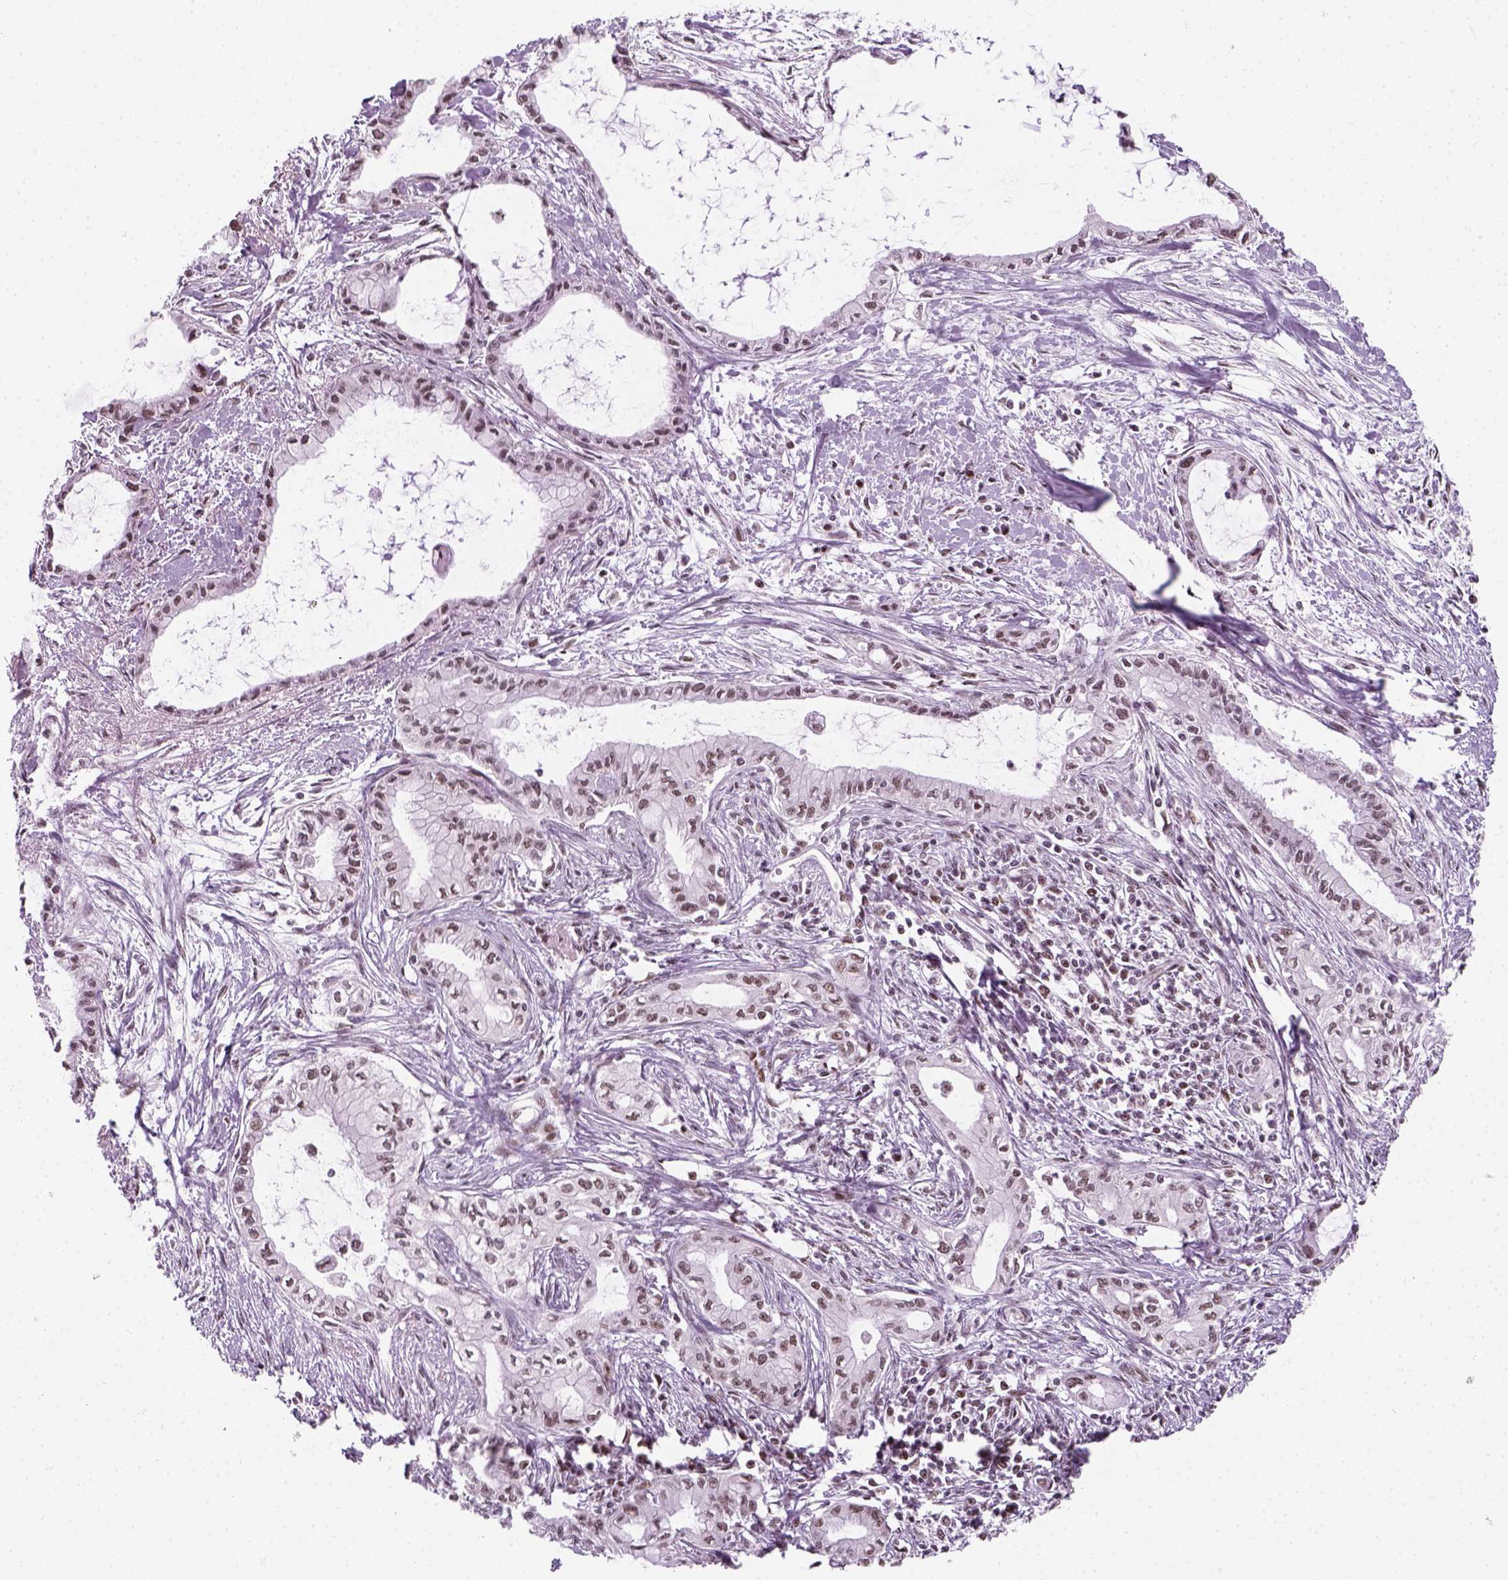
{"staining": {"intensity": "weak", "quantity": ">75%", "location": "nuclear"}, "tissue": "pancreatic cancer", "cell_type": "Tumor cells", "image_type": "cancer", "snomed": [{"axis": "morphology", "description": "Adenocarcinoma, NOS"}, {"axis": "topography", "description": "Pancreas"}], "caption": "Tumor cells display weak nuclear staining in about >75% of cells in pancreatic cancer.", "gene": "GTF2F1", "patient": {"sex": "male", "age": 48}}